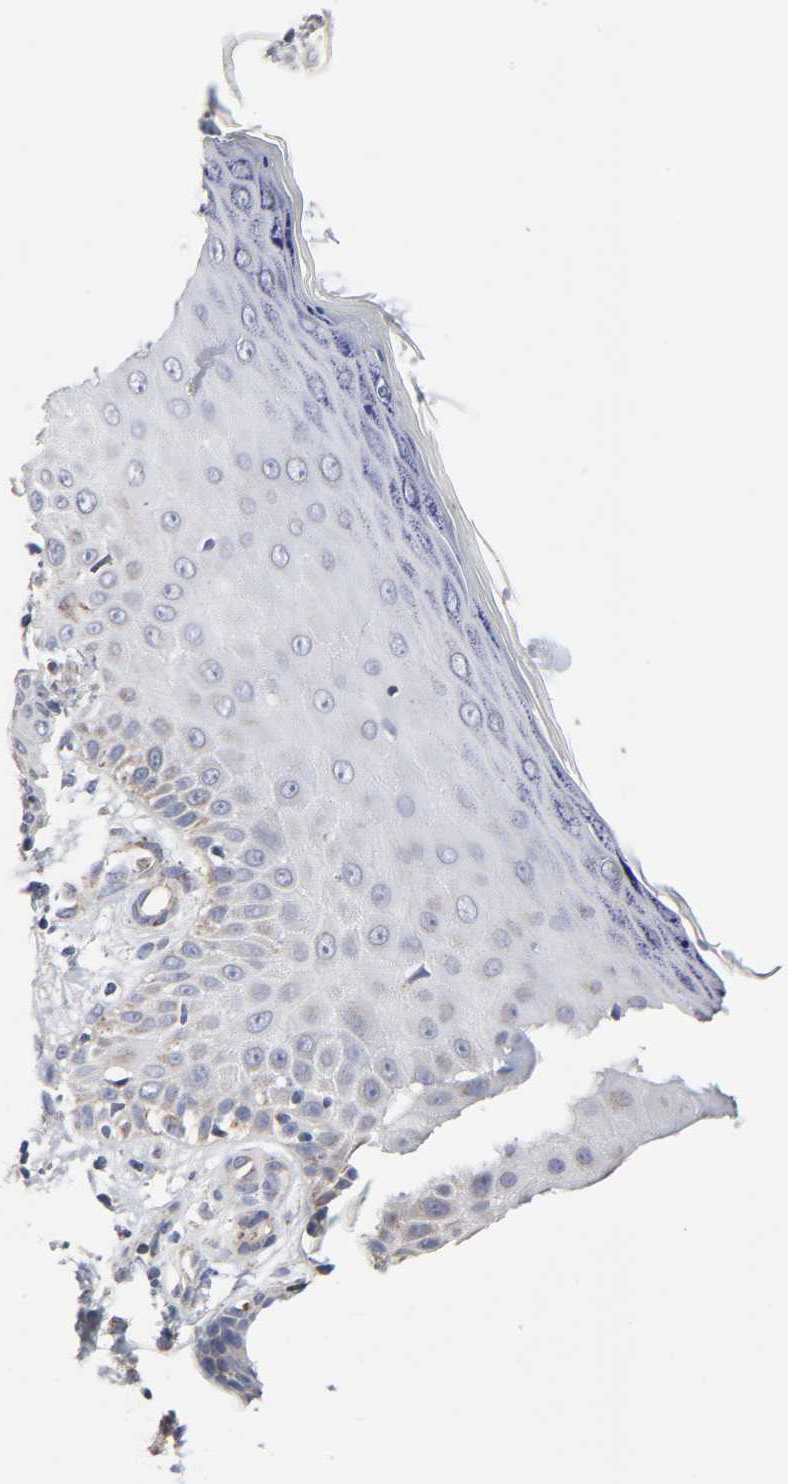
{"staining": {"intensity": "weak", "quantity": "<25%", "location": "cytoplasmic/membranous"}, "tissue": "skin cancer", "cell_type": "Tumor cells", "image_type": "cancer", "snomed": [{"axis": "morphology", "description": "Squamous cell carcinoma, NOS"}, {"axis": "topography", "description": "Skin"}], "caption": "A high-resolution photomicrograph shows IHC staining of squamous cell carcinoma (skin), which demonstrates no significant expression in tumor cells.", "gene": "AOPEP", "patient": {"sex": "female", "age": 42}}